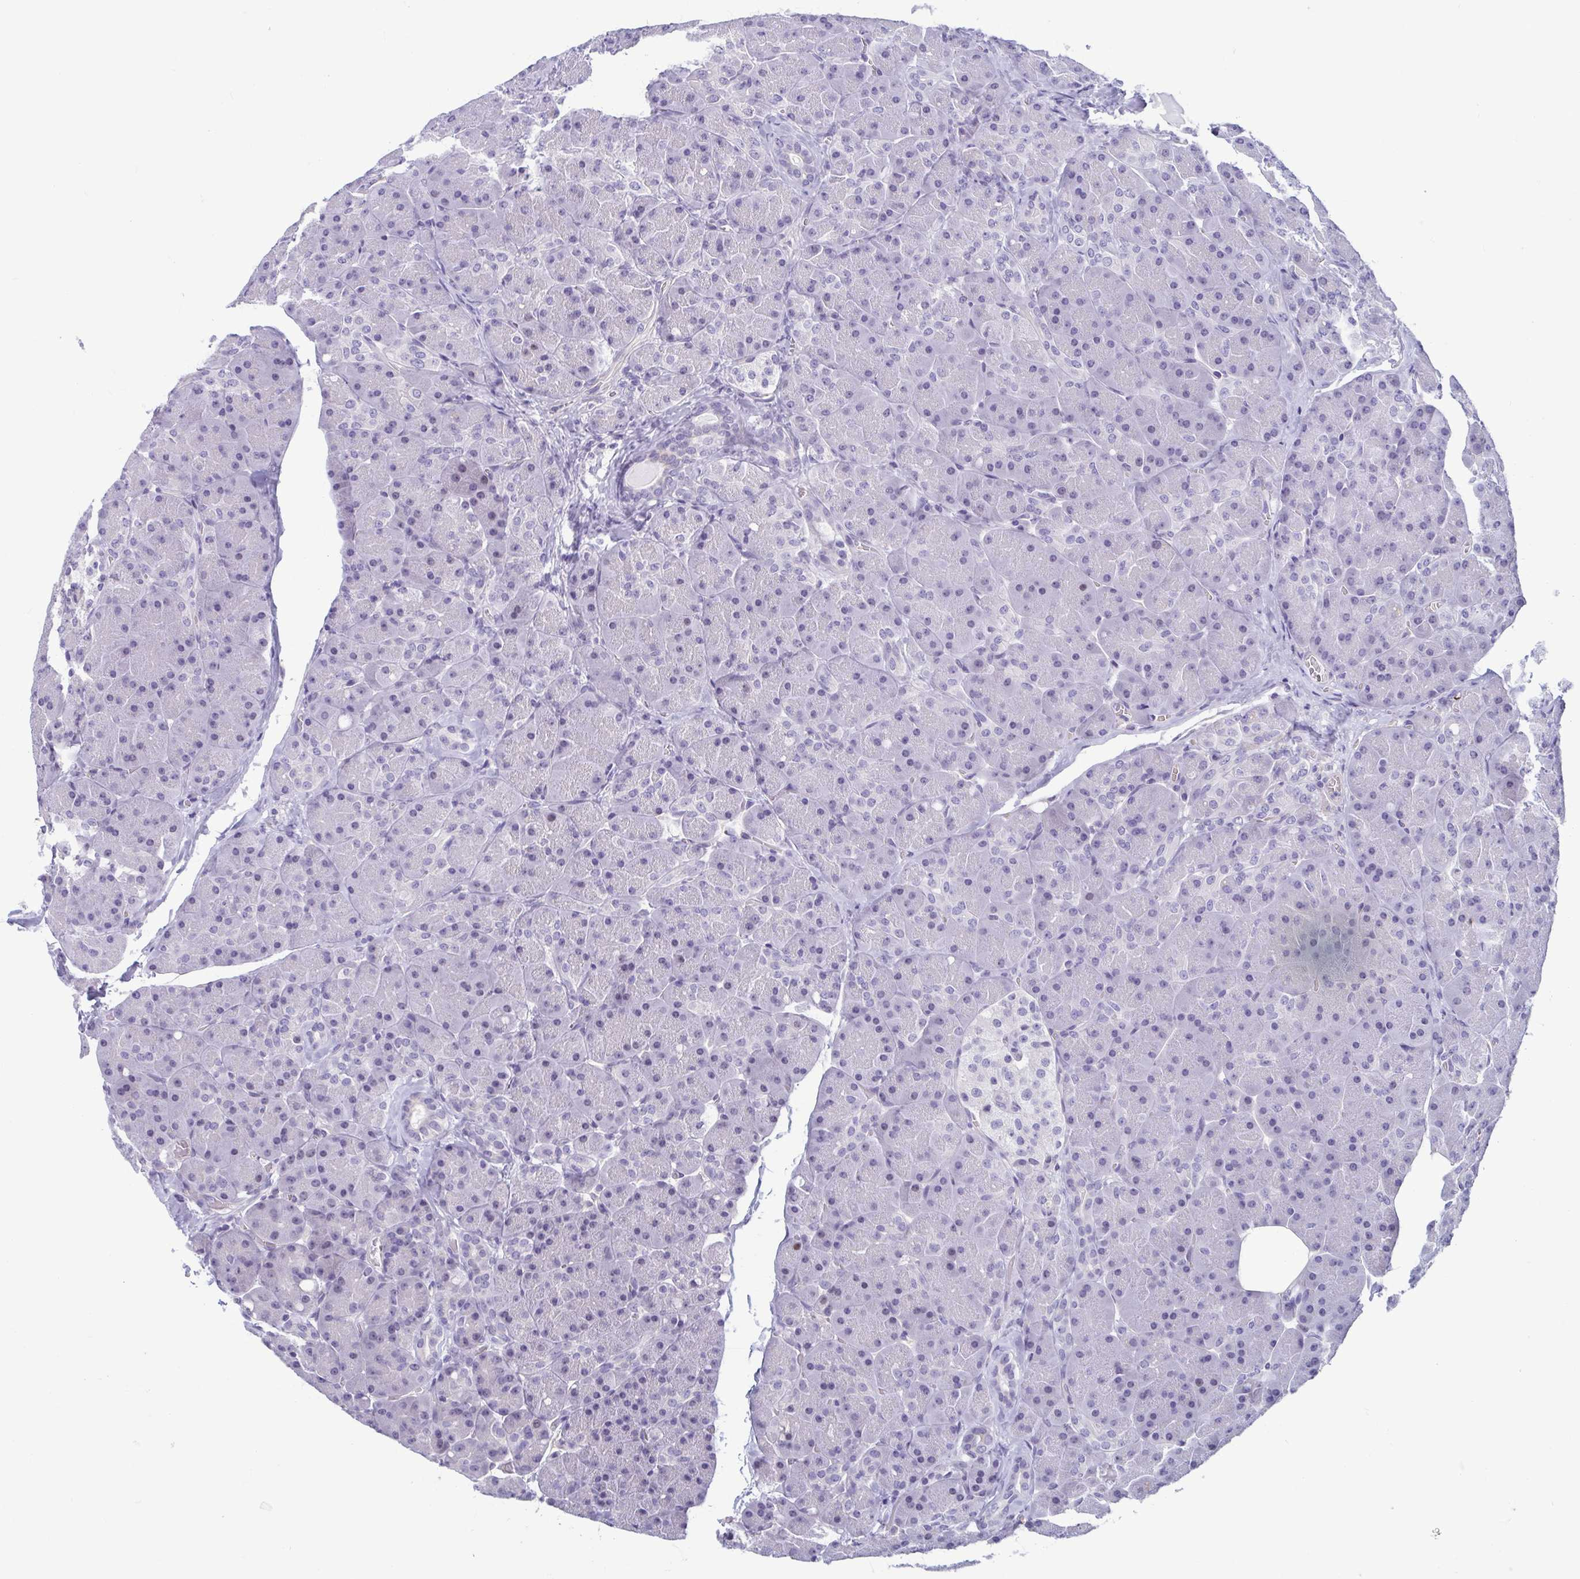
{"staining": {"intensity": "negative", "quantity": "none", "location": "none"}, "tissue": "pancreas", "cell_type": "Exocrine glandular cells", "image_type": "normal", "snomed": [{"axis": "morphology", "description": "Normal tissue, NOS"}, {"axis": "topography", "description": "Pancreas"}], "caption": "An immunohistochemistry histopathology image of normal pancreas is shown. There is no staining in exocrine glandular cells of pancreas. (IHC, brightfield microscopy, high magnification).", "gene": "MORC4", "patient": {"sex": "male", "age": 55}}